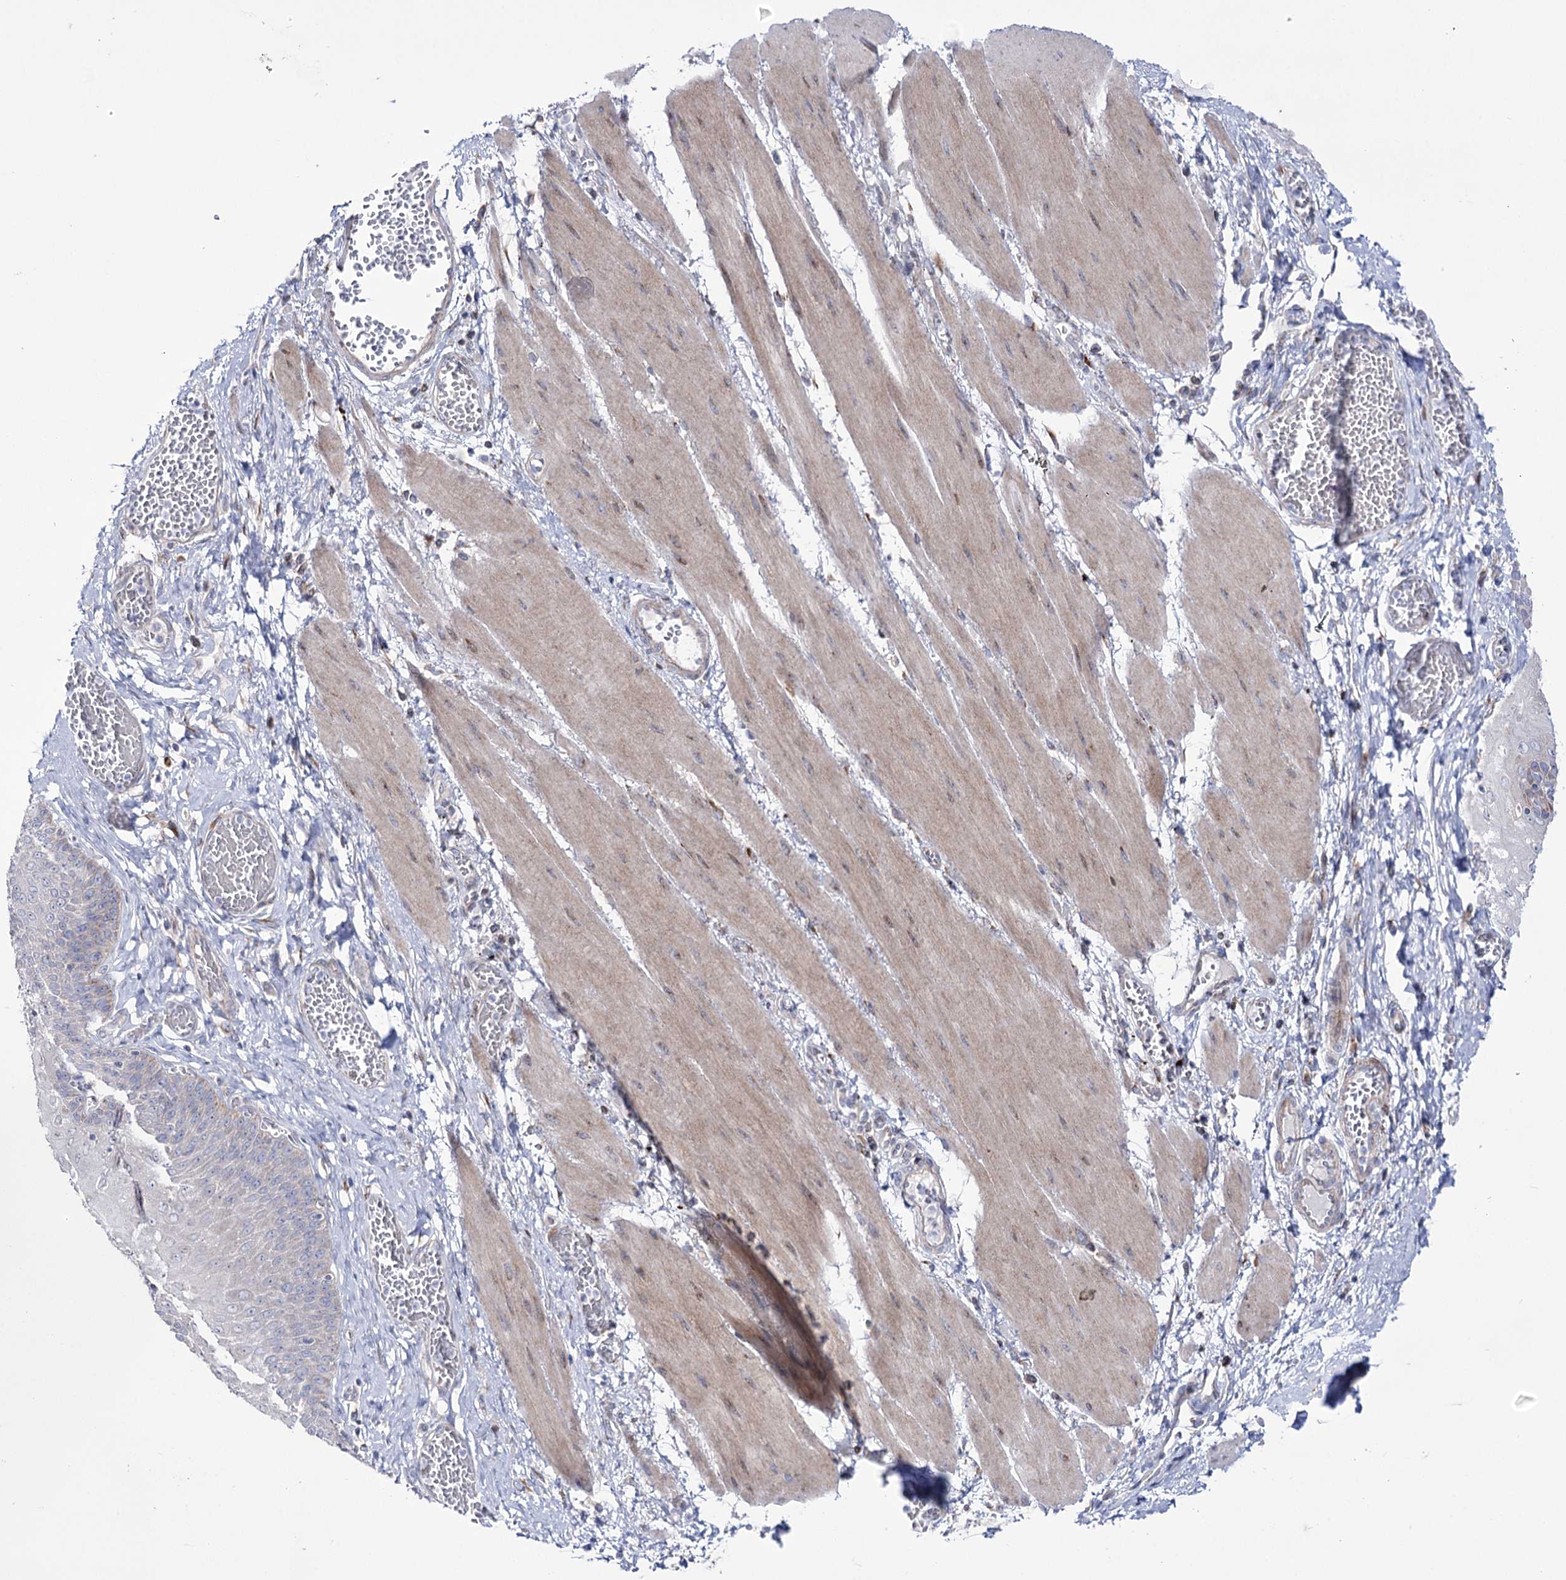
{"staining": {"intensity": "moderate", "quantity": "<25%", "location": "cytoplasmic/membranous"}, "tissue": "esophagus", "cell_type": "Squamous epithelial cells", "image_type": "normal", "snomed": [{"axis": "morphology", "description": "Normal tissue, NOS"}, {"axis": "topography", "description": "Esophagus"}], "caption": "A low amount of moderate cytoplasmic/membranous expression is seen in approximately <25% of squamous epithelial cells in unremarkable esophagus. (Brightfield microscopy of DAB IHC at high magnification).", "gene": "METTL5", "patient": {"sex": "male", "age": 60}}